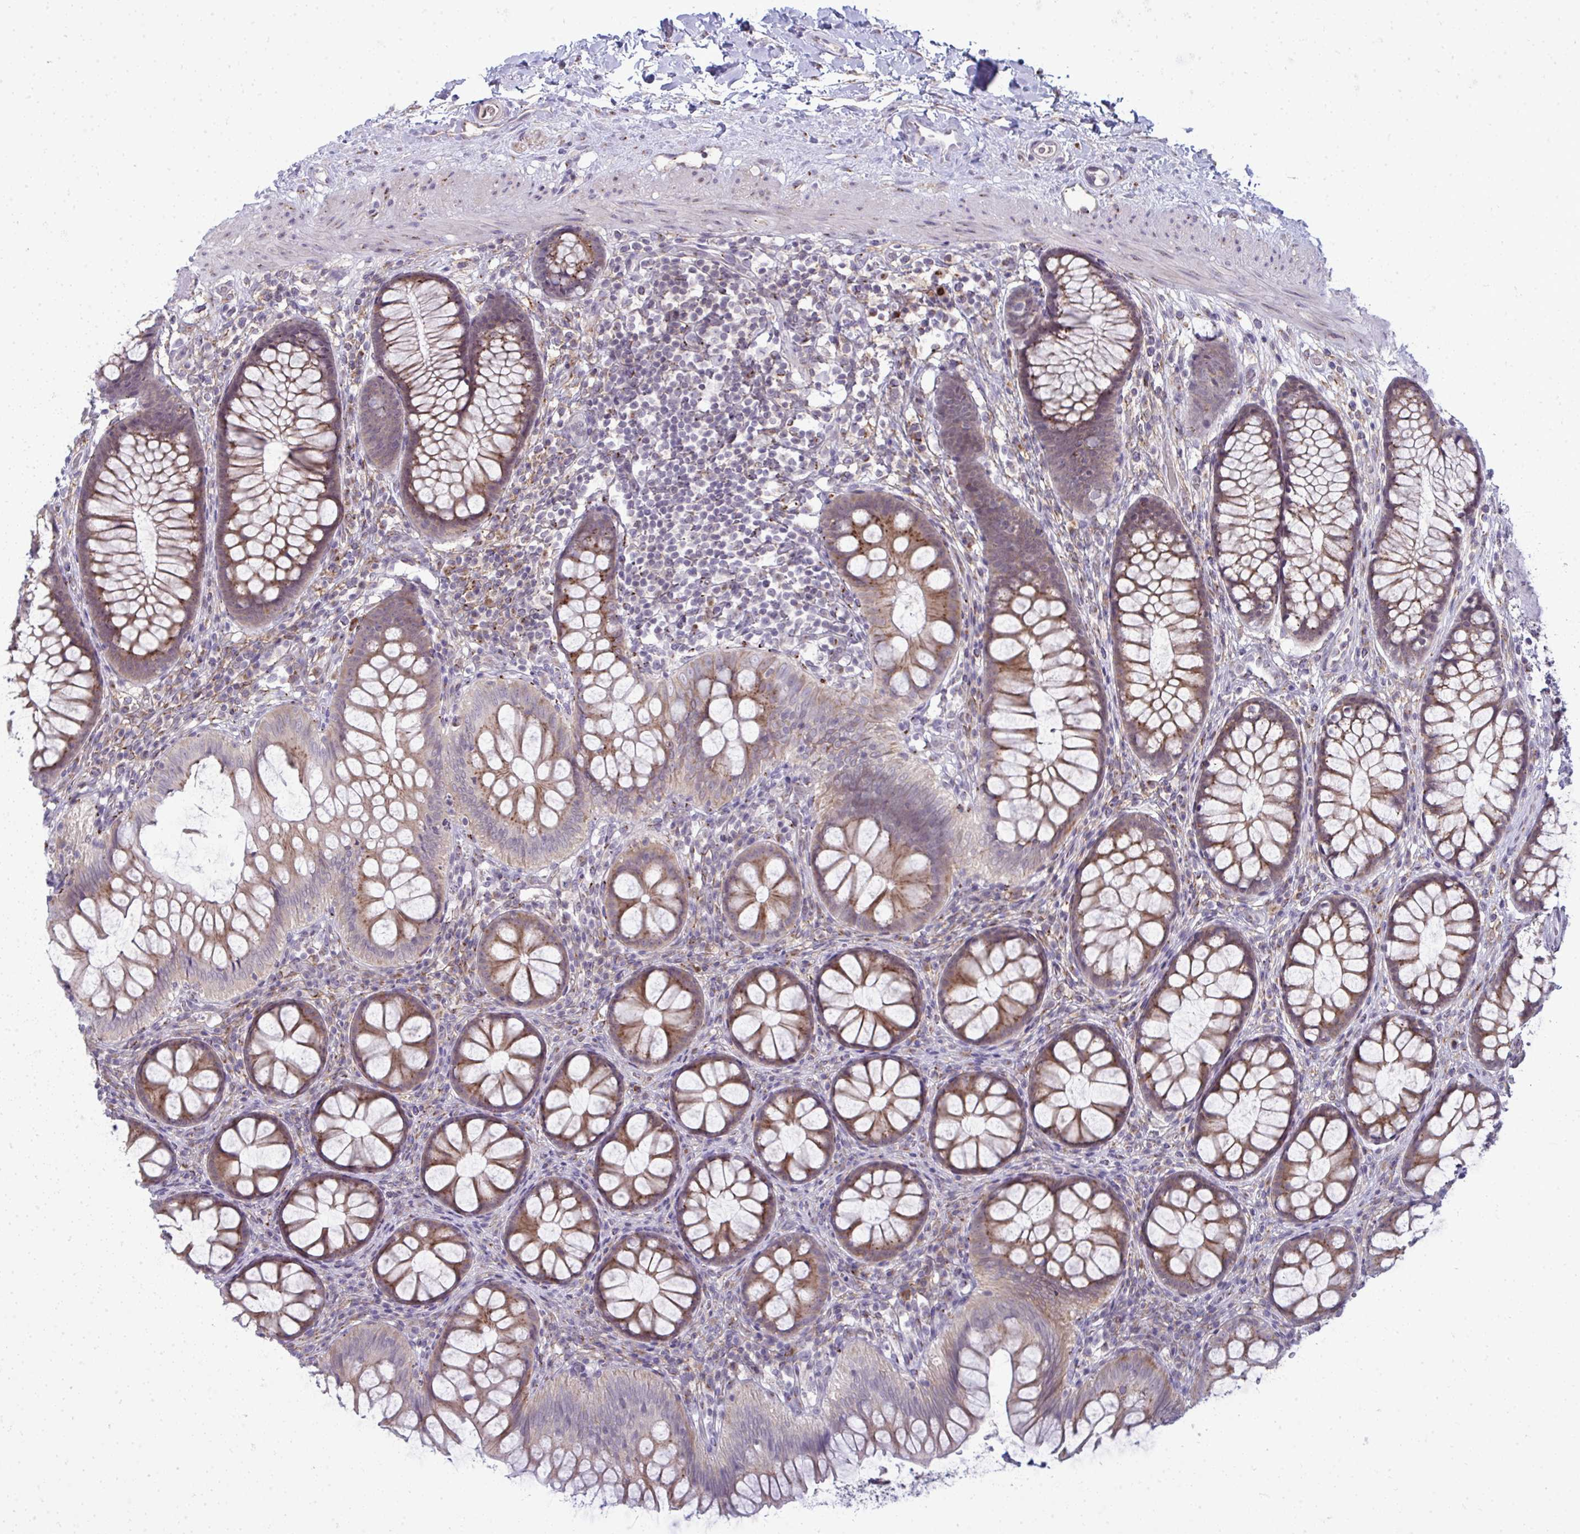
{"staining": {"intensity": "negative", "quantity": "none", "location": "none"}, "tissue": "colon", "cell_type": "Endothelial cells", "image_type": "normal", "snomed": [{"axis": "morphology", "description": "Normal tissue, NOS"}, {"axis": "morphology", "description": "Adenoma, NOS"}, {"axis": "topography", "description": "Soft tissue"}, {"axis": "topography", "description": "Colon"}], "caption": "Immunohistochemistry (IHC) of benign colon exhibits no expression in endothelial cells.", "gene": "DTX4", "patient": {"sex": "male", "age": 47}}